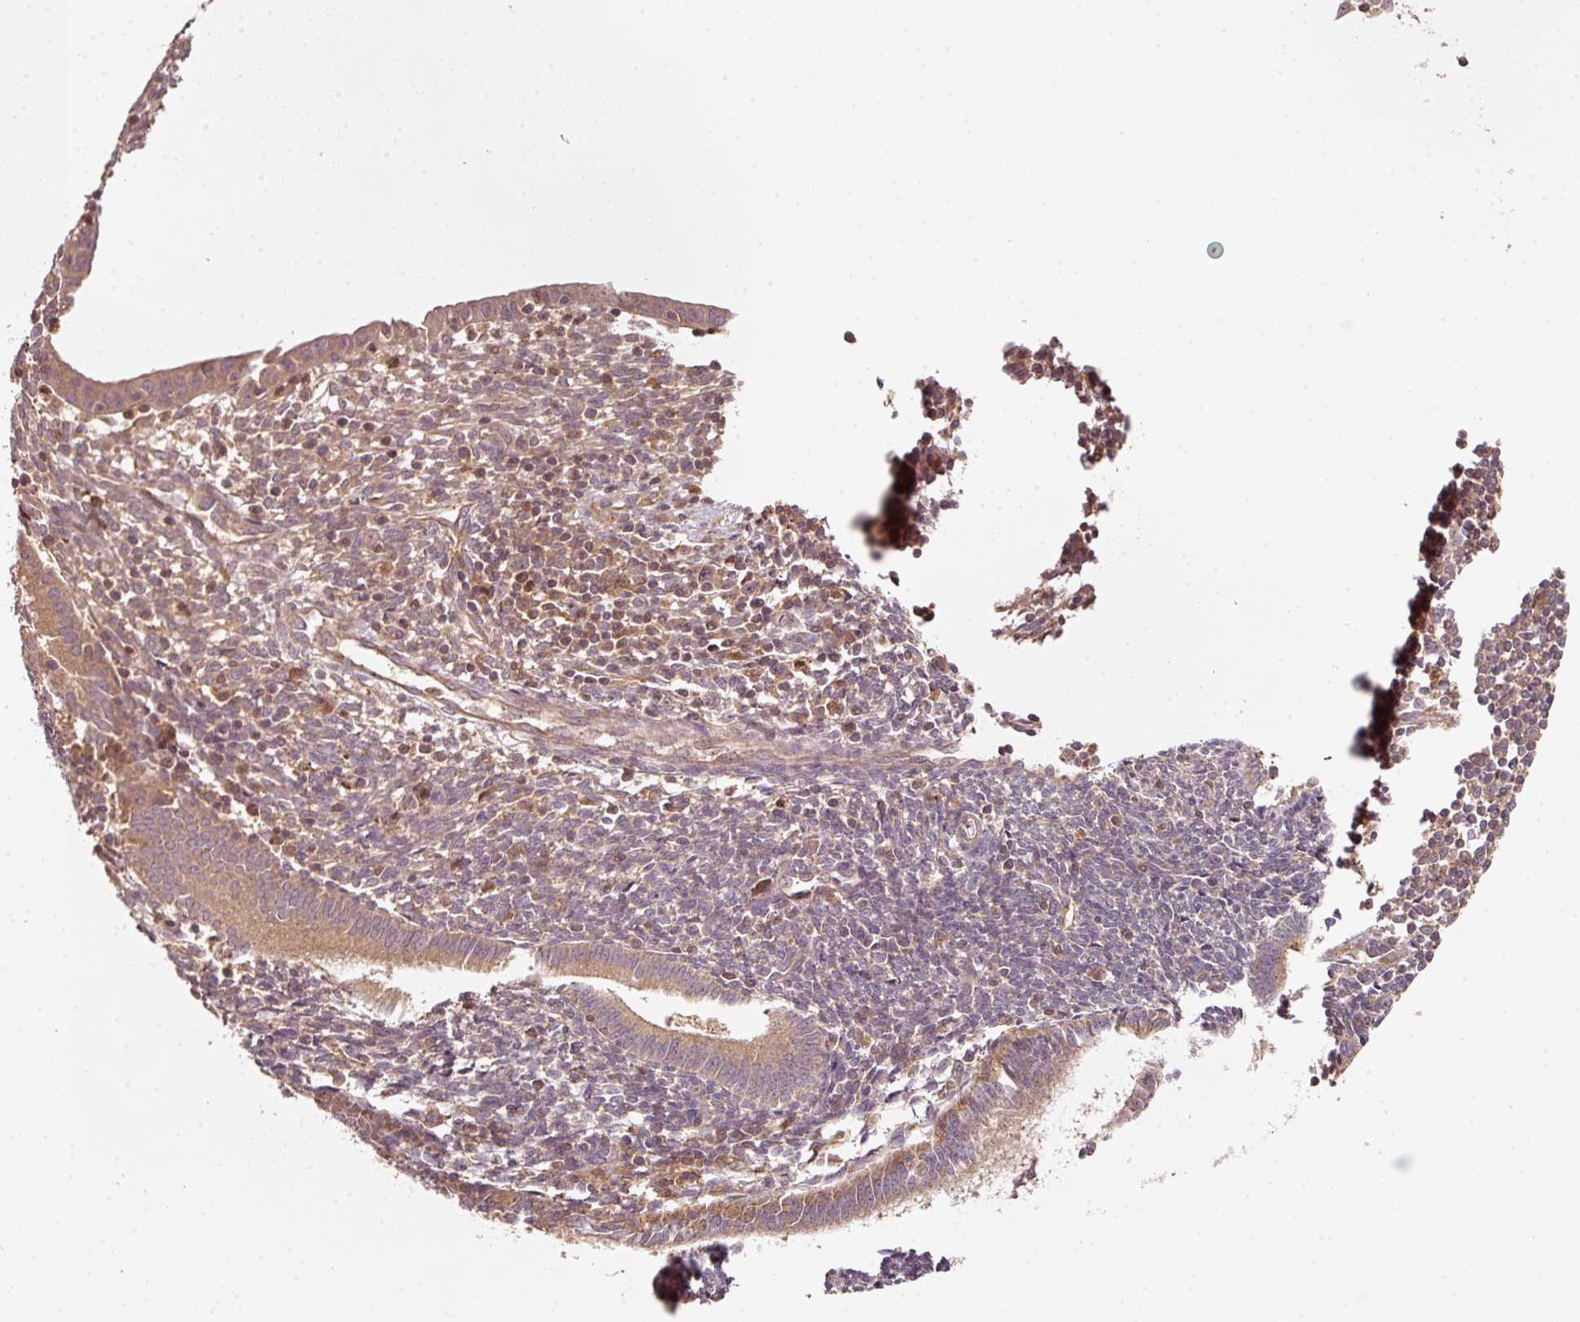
{"staining": {"intensity": "moderate", "quantity": ">75%", "location": "cytoplasmic/membranous"}, "tissue": "endometrium", "cell_type": "Cells in endometrial stroma", "image_type": "normal", "snomed": [{"axis": "morphology", "description": "Normal tissue, NOS"}, {"axis": "topography", "description": "Endometrium"}], "caption": "A histopathology image showing moderate cytoplasmic/membranous positivity in approximately >75% of cells in endometrial stroma in normal endometrium, as visualized by brown immunohistochemical staining.", "gene": "RRAS2", "patient": {"sex": "female", "age": 41}}